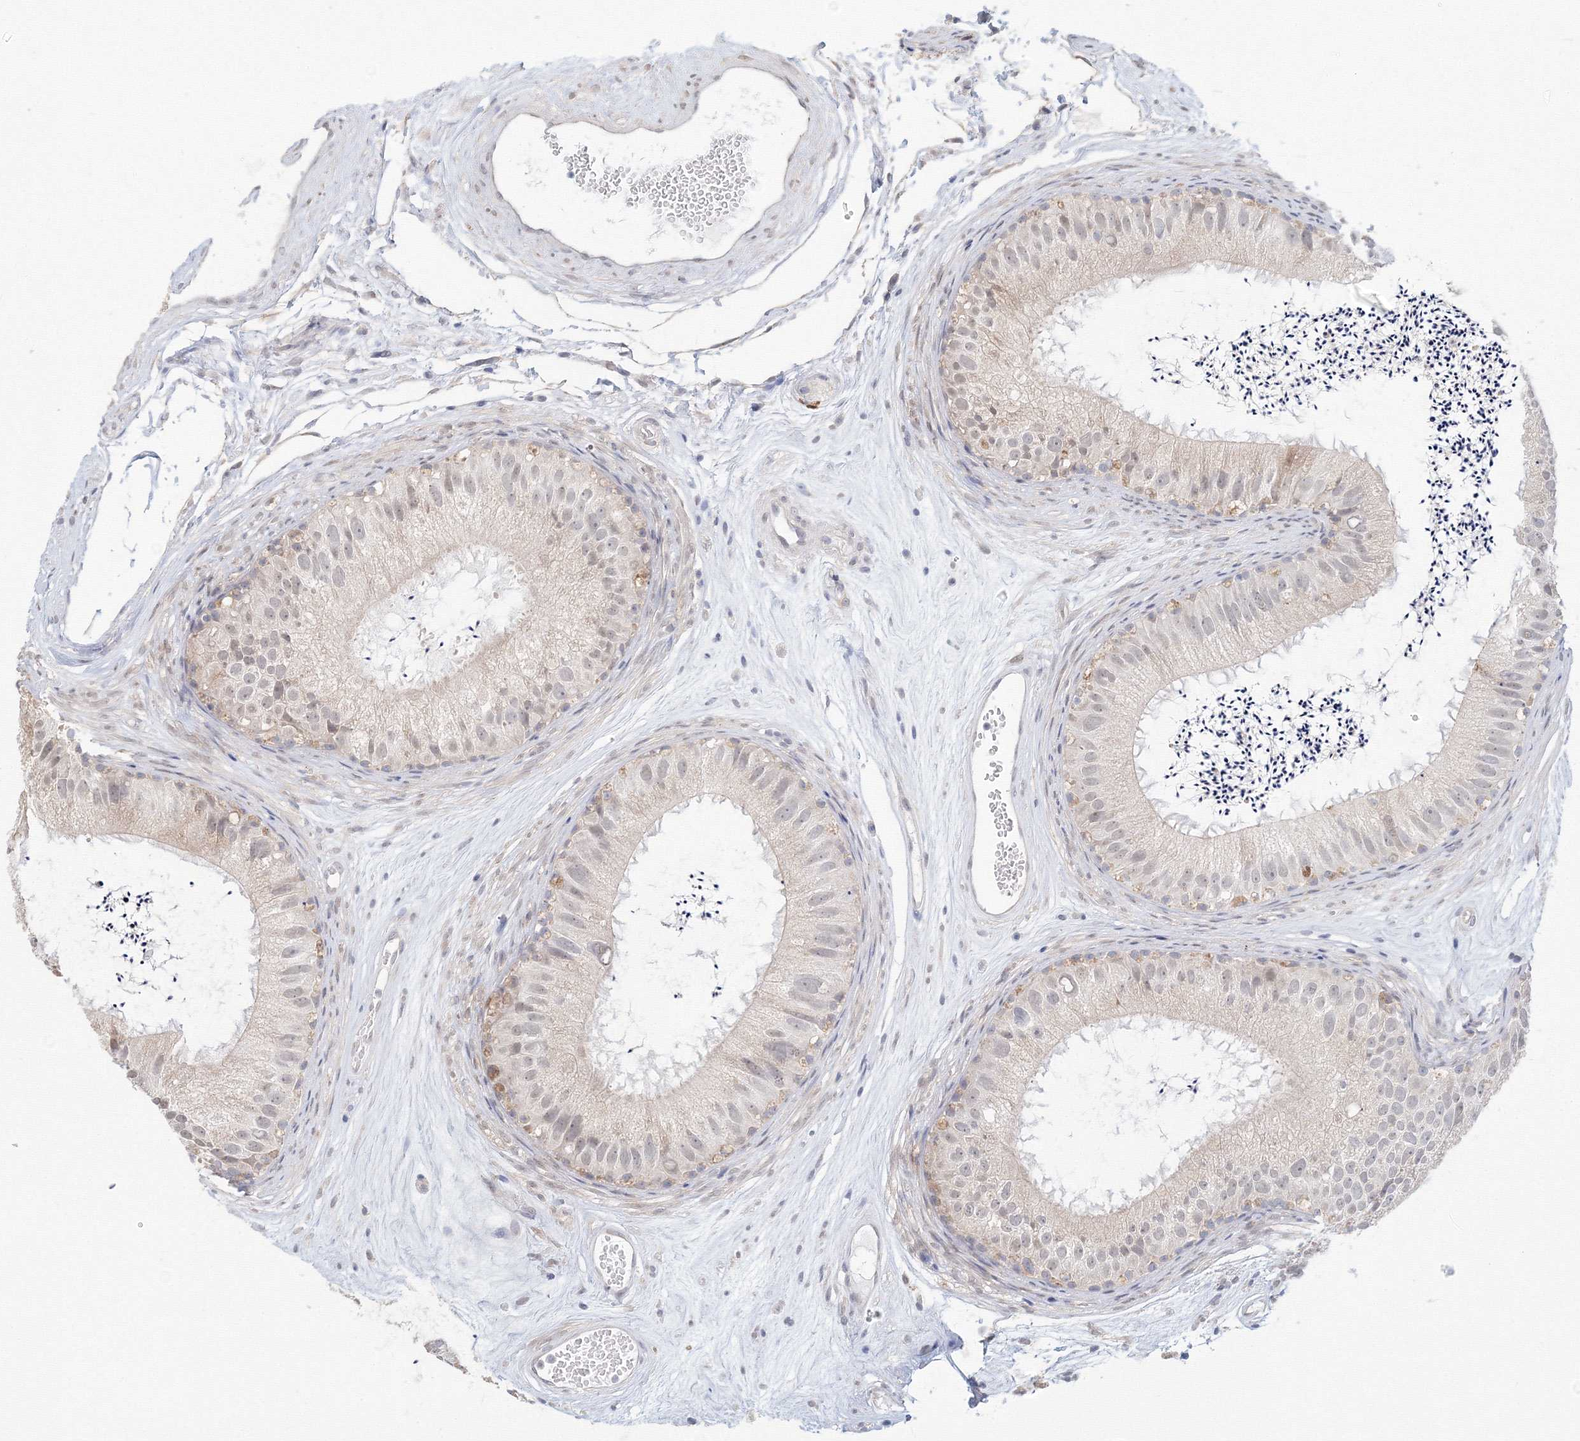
{"staining": {"intensity": "weak", "quantity": "<25%", "location": "nuclear"}, "tissue": "epididymis", "cell_type": "Glandular cells", "image_type": "normal", "snomed": [{"axis": "morphology", "description": "Normal tissue, NOS"}, {"axis": "topography", "description": "Epididymis"}], "caption": "This is an immunohistochemistry micrograph of unremarkable human epididymis. There is no expression in glandular cells.", "gene": "DHRS12", "patient": {"sex": "male", "age": 77}}